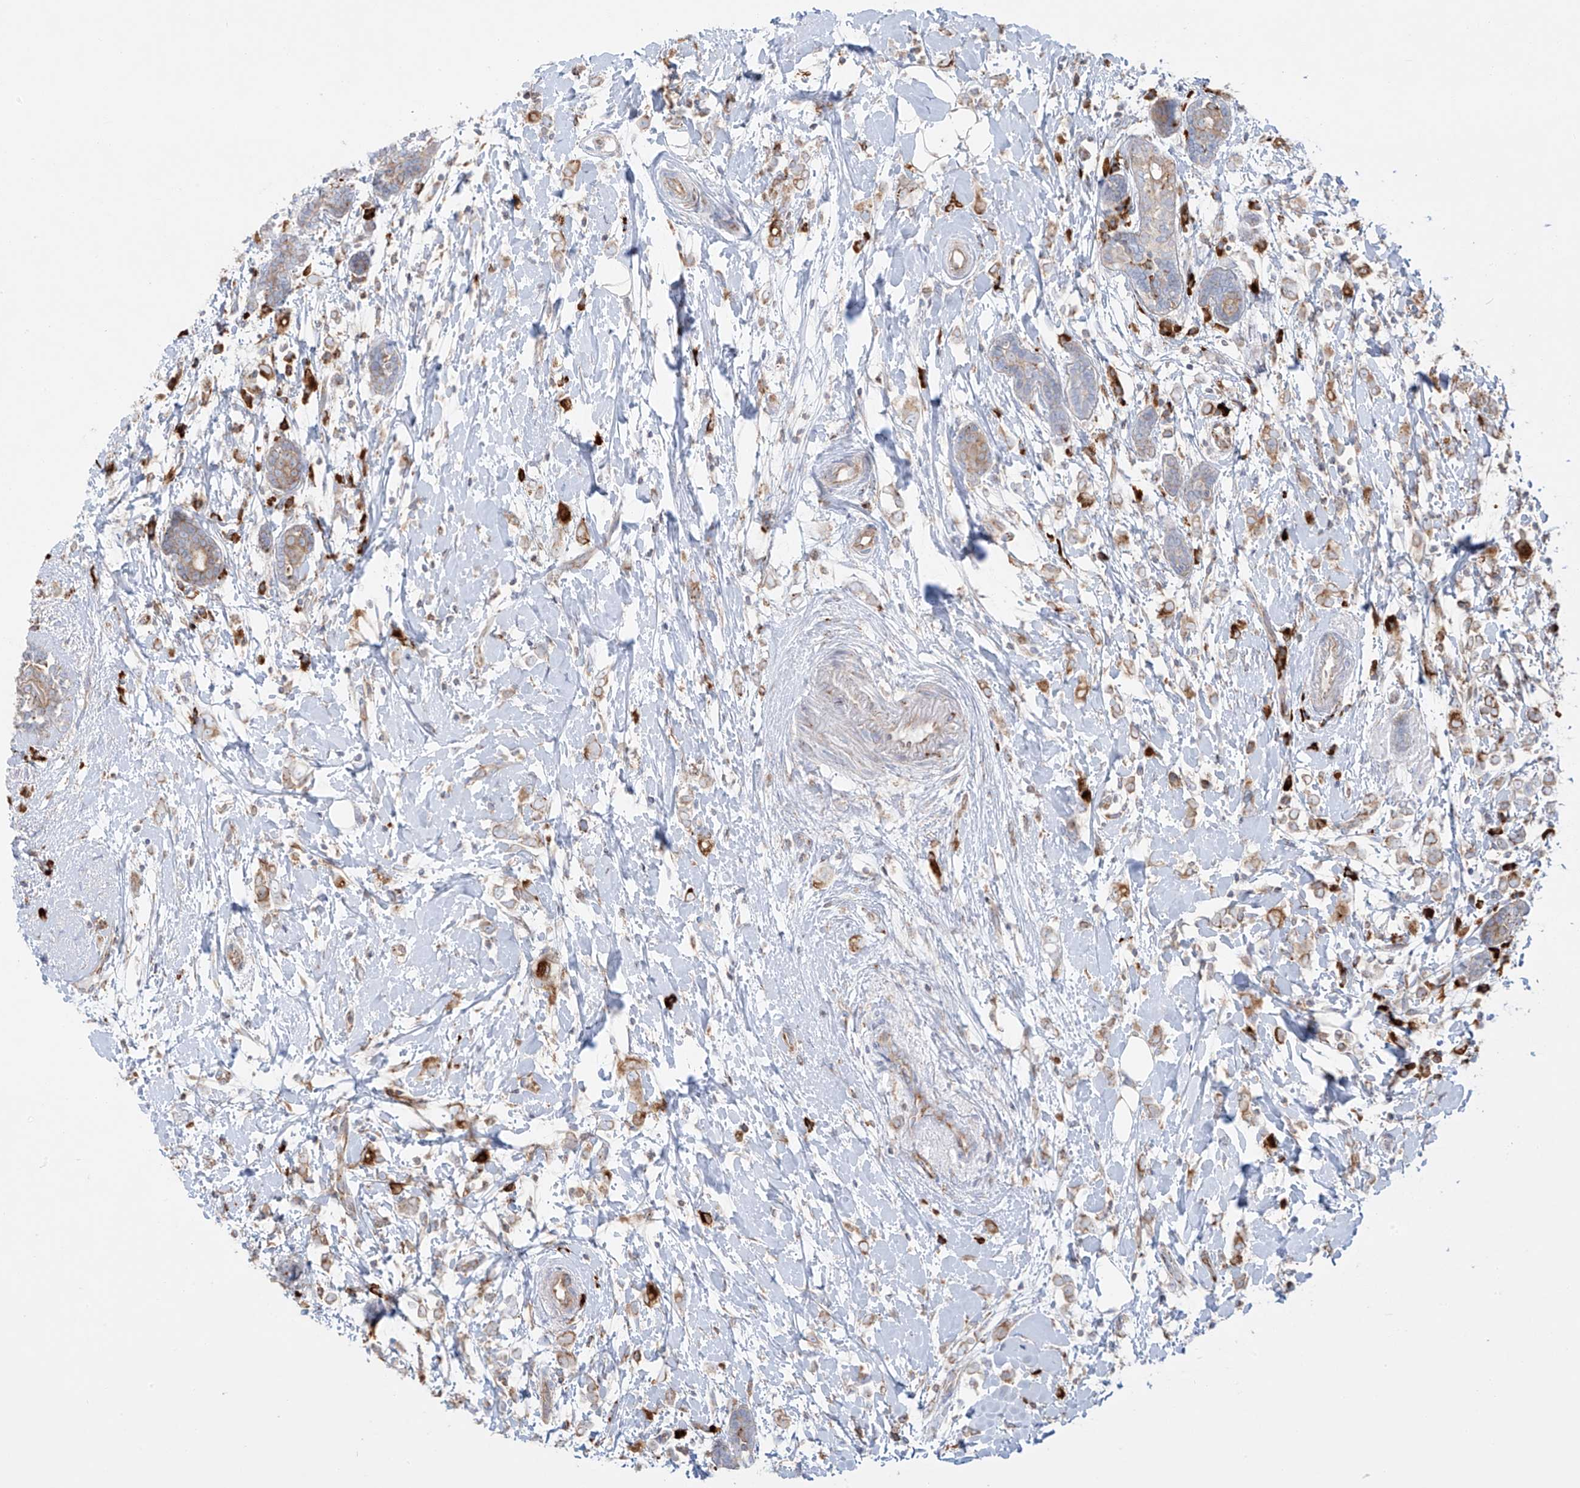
{"staining": {"intensity": "moderate", "quantity": "25%-75%", "location": "cytoplasmic/membranous"}, "tissue": "breast cancer", "cell_type": "Tumor cells", "image_type": "cancer", "snomed": [{"axis": "morphology", "description": "Normal tissue, NOS"}, {"axis": "morphology", "description": "Lobular carcinoma"}, {"axis": "topography", "description": "Breast"}], "caption": "Protein analysis of breast cancer tissue reveals moderate cytoplasmic/membranous staining in about 25%-75% of tumor cells.", "gene": "MX1", "patient": {"sex": "female", "age": 47}}